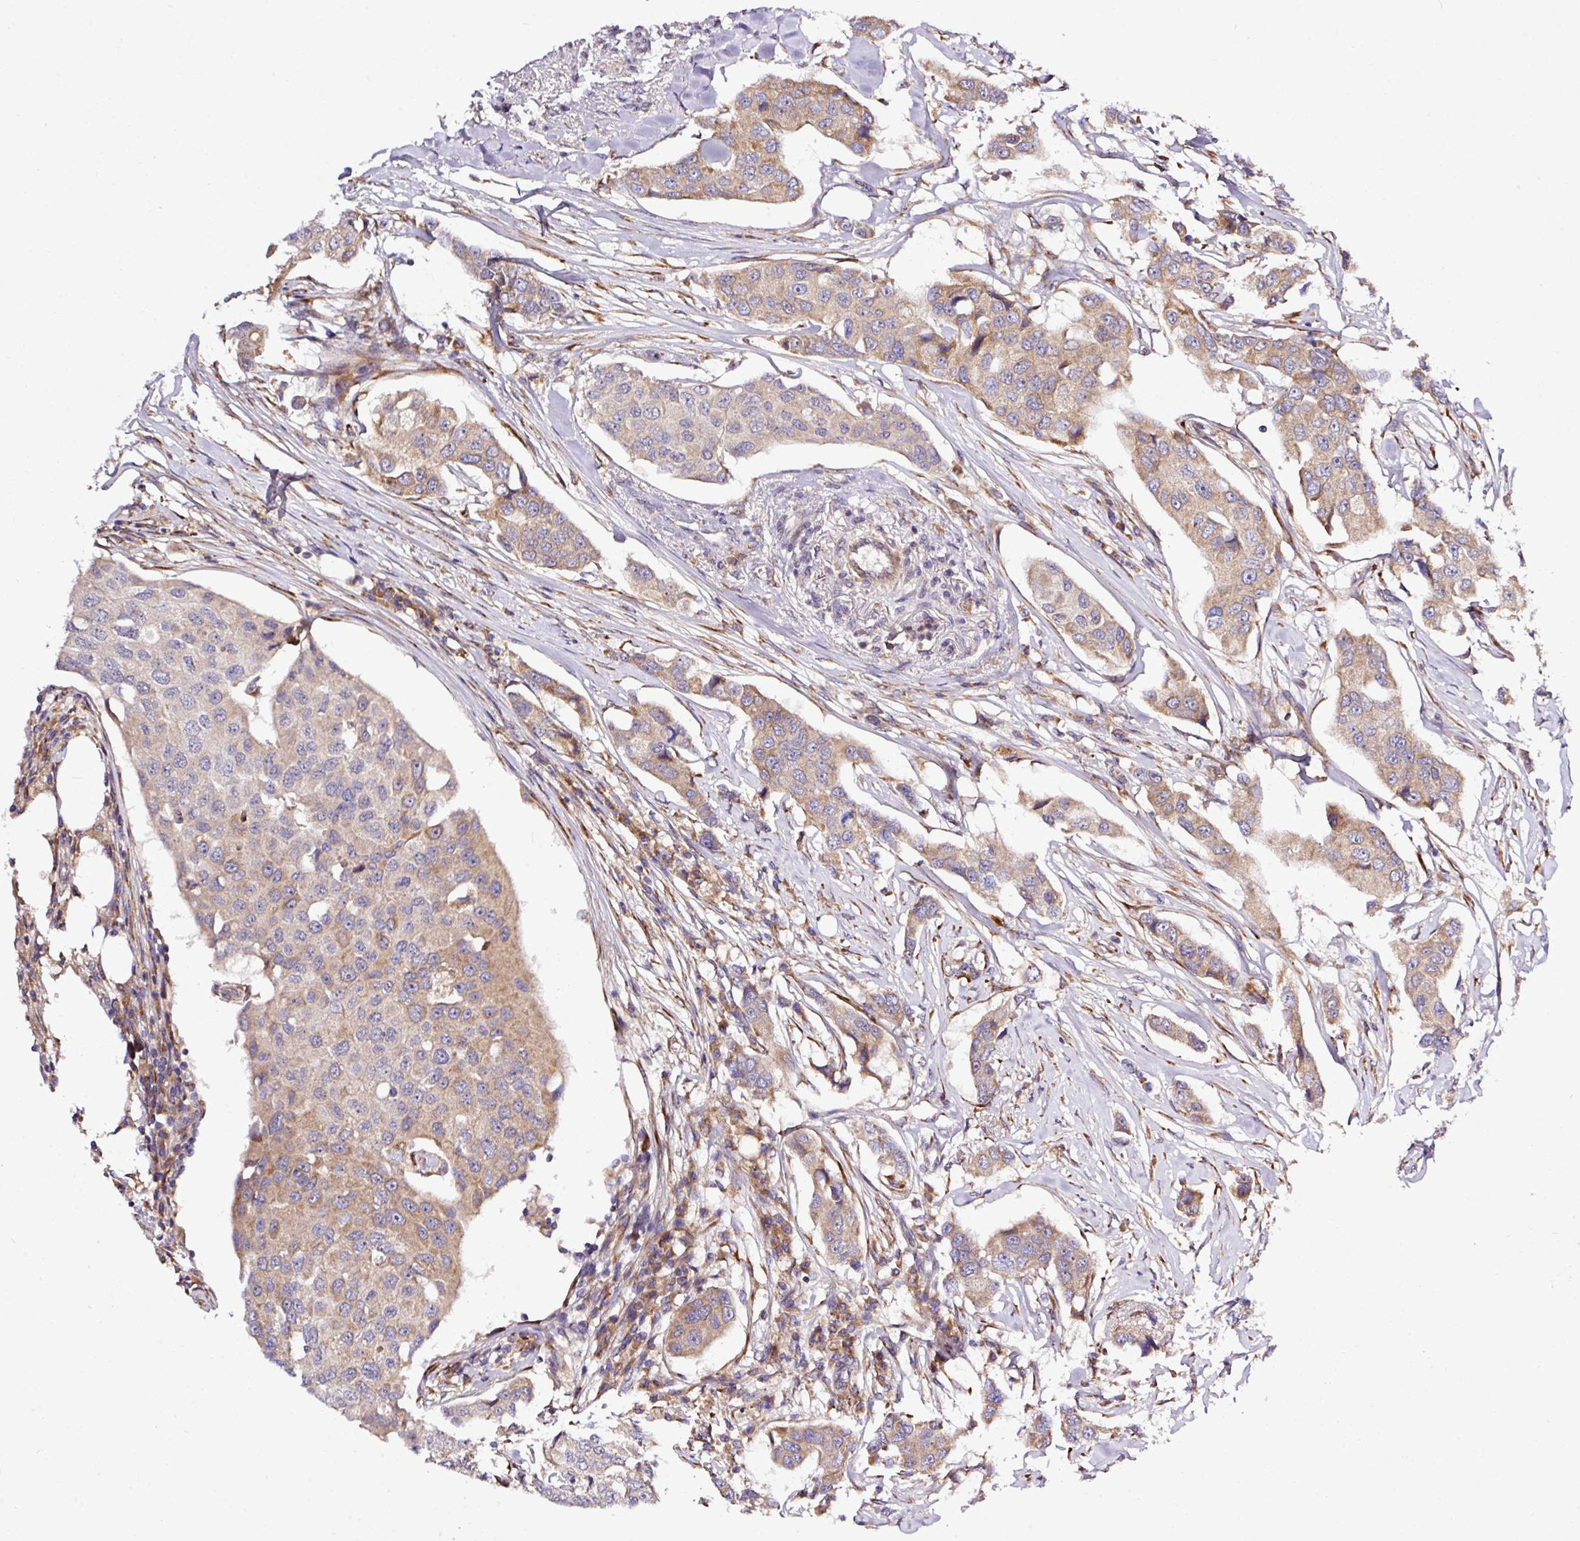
{"staining": {"intensity": "weak", "quantity": "25%-75%", "location": "cytoplasmic/membranous"}, "tissue": "breast cancer", "cell_type": "Tumor cells", "image_type": "cancer", "snomed": [{"axis": "morphology", "description": "Duct carcinoma"}, {"axis": "topography", "description": "Breast"}], "caption": "A brown stain highlights weak cytoplasmic/membranous positivity of a protein in breast infiltrating ductal carcinoma tumor cells.", "gene": "TM2D2", "patient": {"sex": "female", "age": 80}}